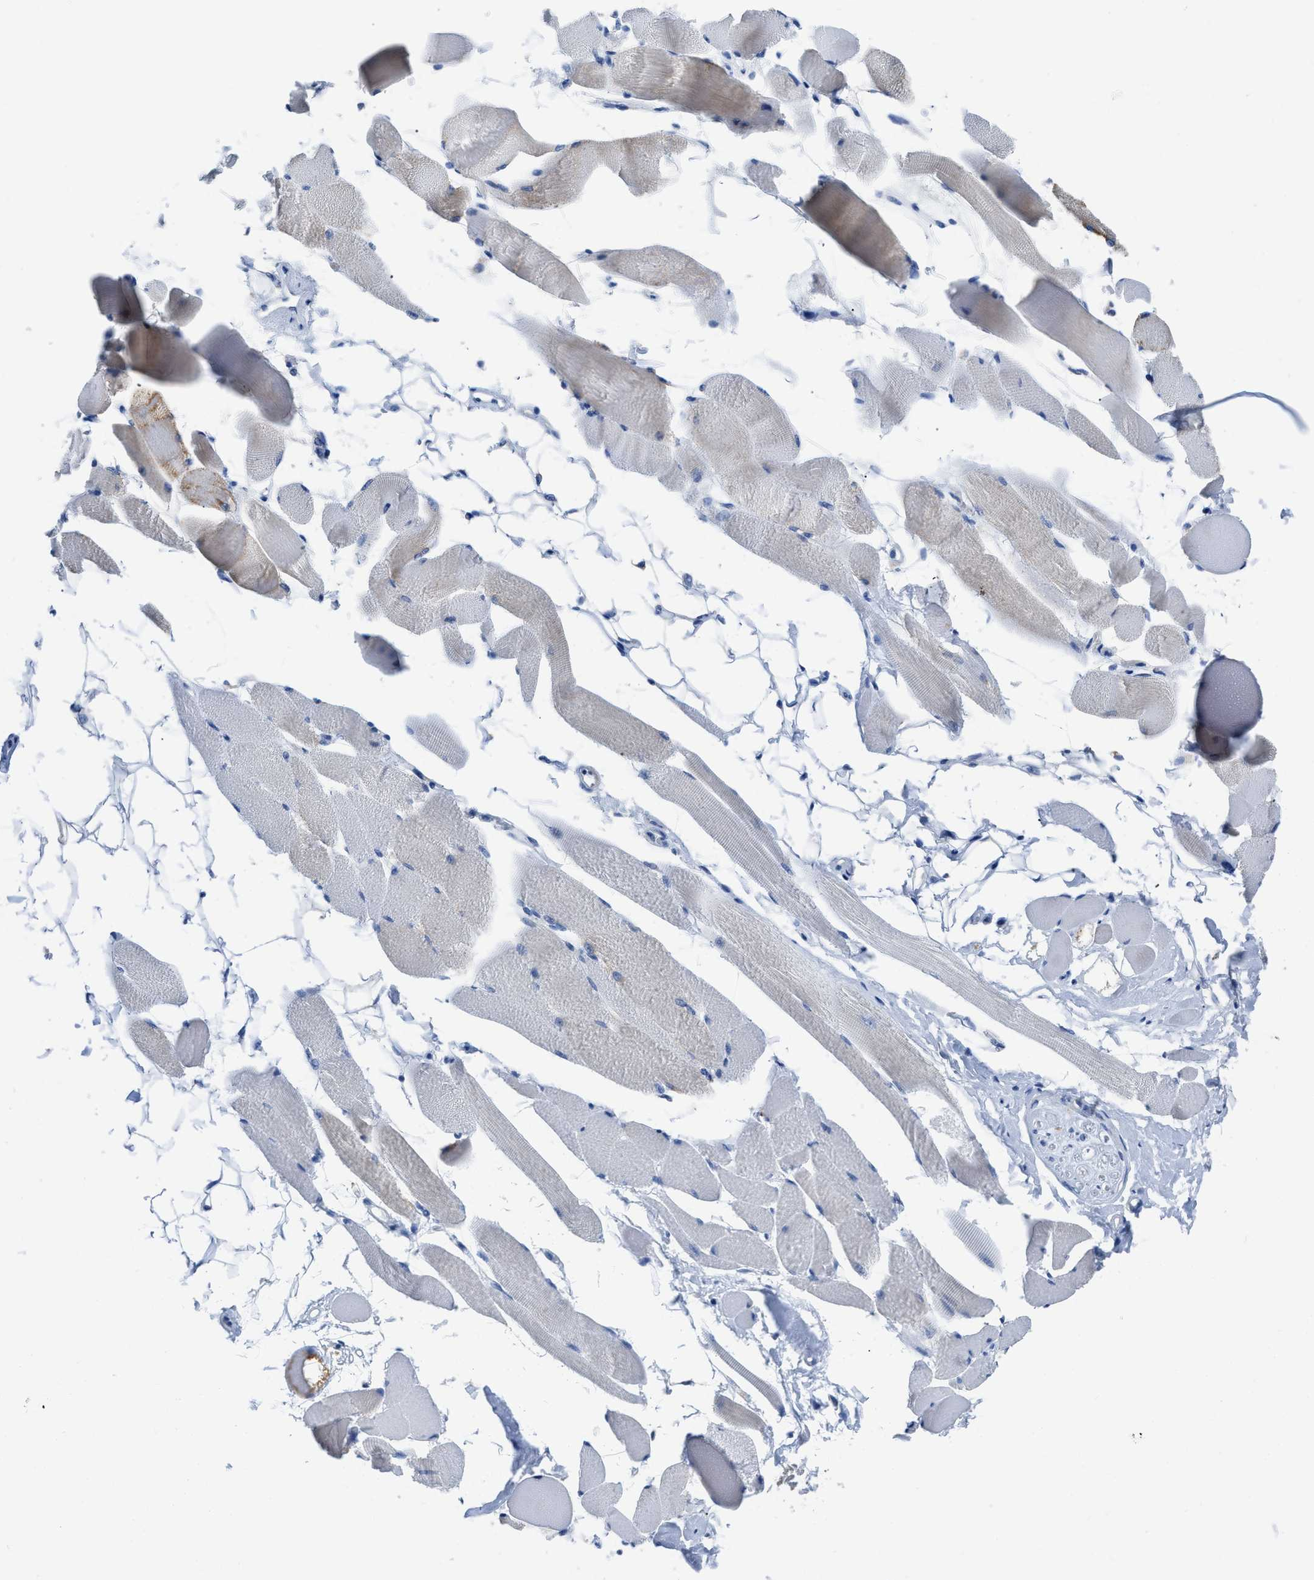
{"staining": {"intensity": "negative", "quantity": "none", "location": "none"}, "tissue": "skeletal muscle", "cell_type": "Myocytes", "image_type": "normal", "snomed": [{"axis": "morphology", "description": "Normal tissue, NOS"}, {"axis": "topography", "description": "Skeletal muscle"}, {"axis": "topography", "description": "Peripheral nerve tissue"}], "caption": "DAB immunohistochemical staining of unremarkable skeletal muscle shows no significant expression in myocytes. (DAB IHC with hematoxylin counter stain).", "gene": "ETFA", "patient": {"sex": "female", "age": 84}}